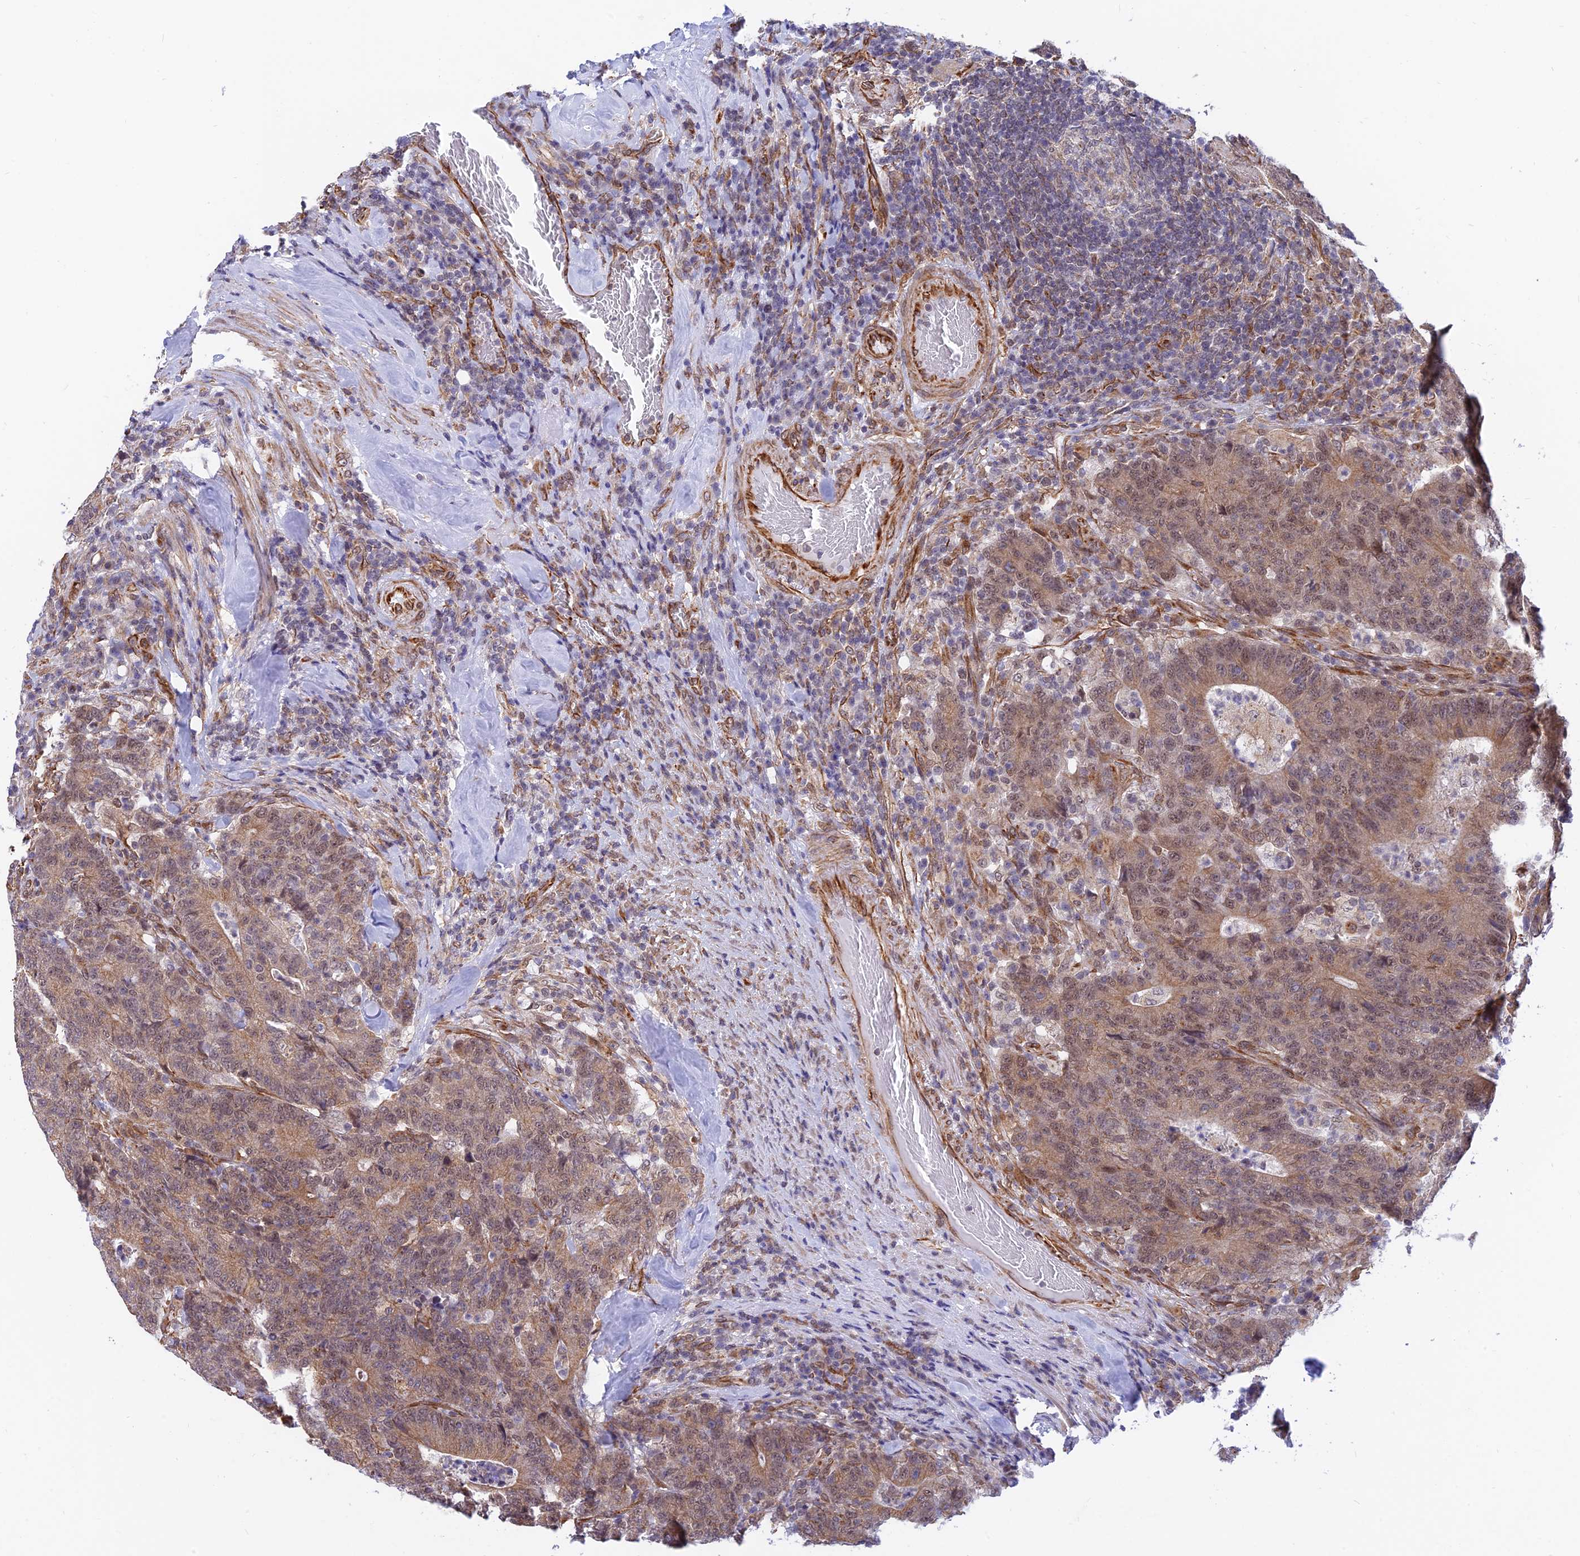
{"staining": {"intensity": "weak", "quantity": "25%-75%", "location": "cytoplasmic/membranous,nuclear"}, "tissue": "colorectal cancer", "cell_type": "Tumor cells", "image_type": "cancer", "snomed": [{"axis": "morphology", "description": "Normal tissue, NOS"}, {"axis": "morphology", "description": "Adenocarcinoma, NOS"}, {"axis": "topography", "description": "Colon"}], "caption": "Colorectal adenocarcinoma stained with a protein marker displays weak staining in tumor cells.", "gene": "PAGR1", "patient": {"sex": "female", "age": 75}}